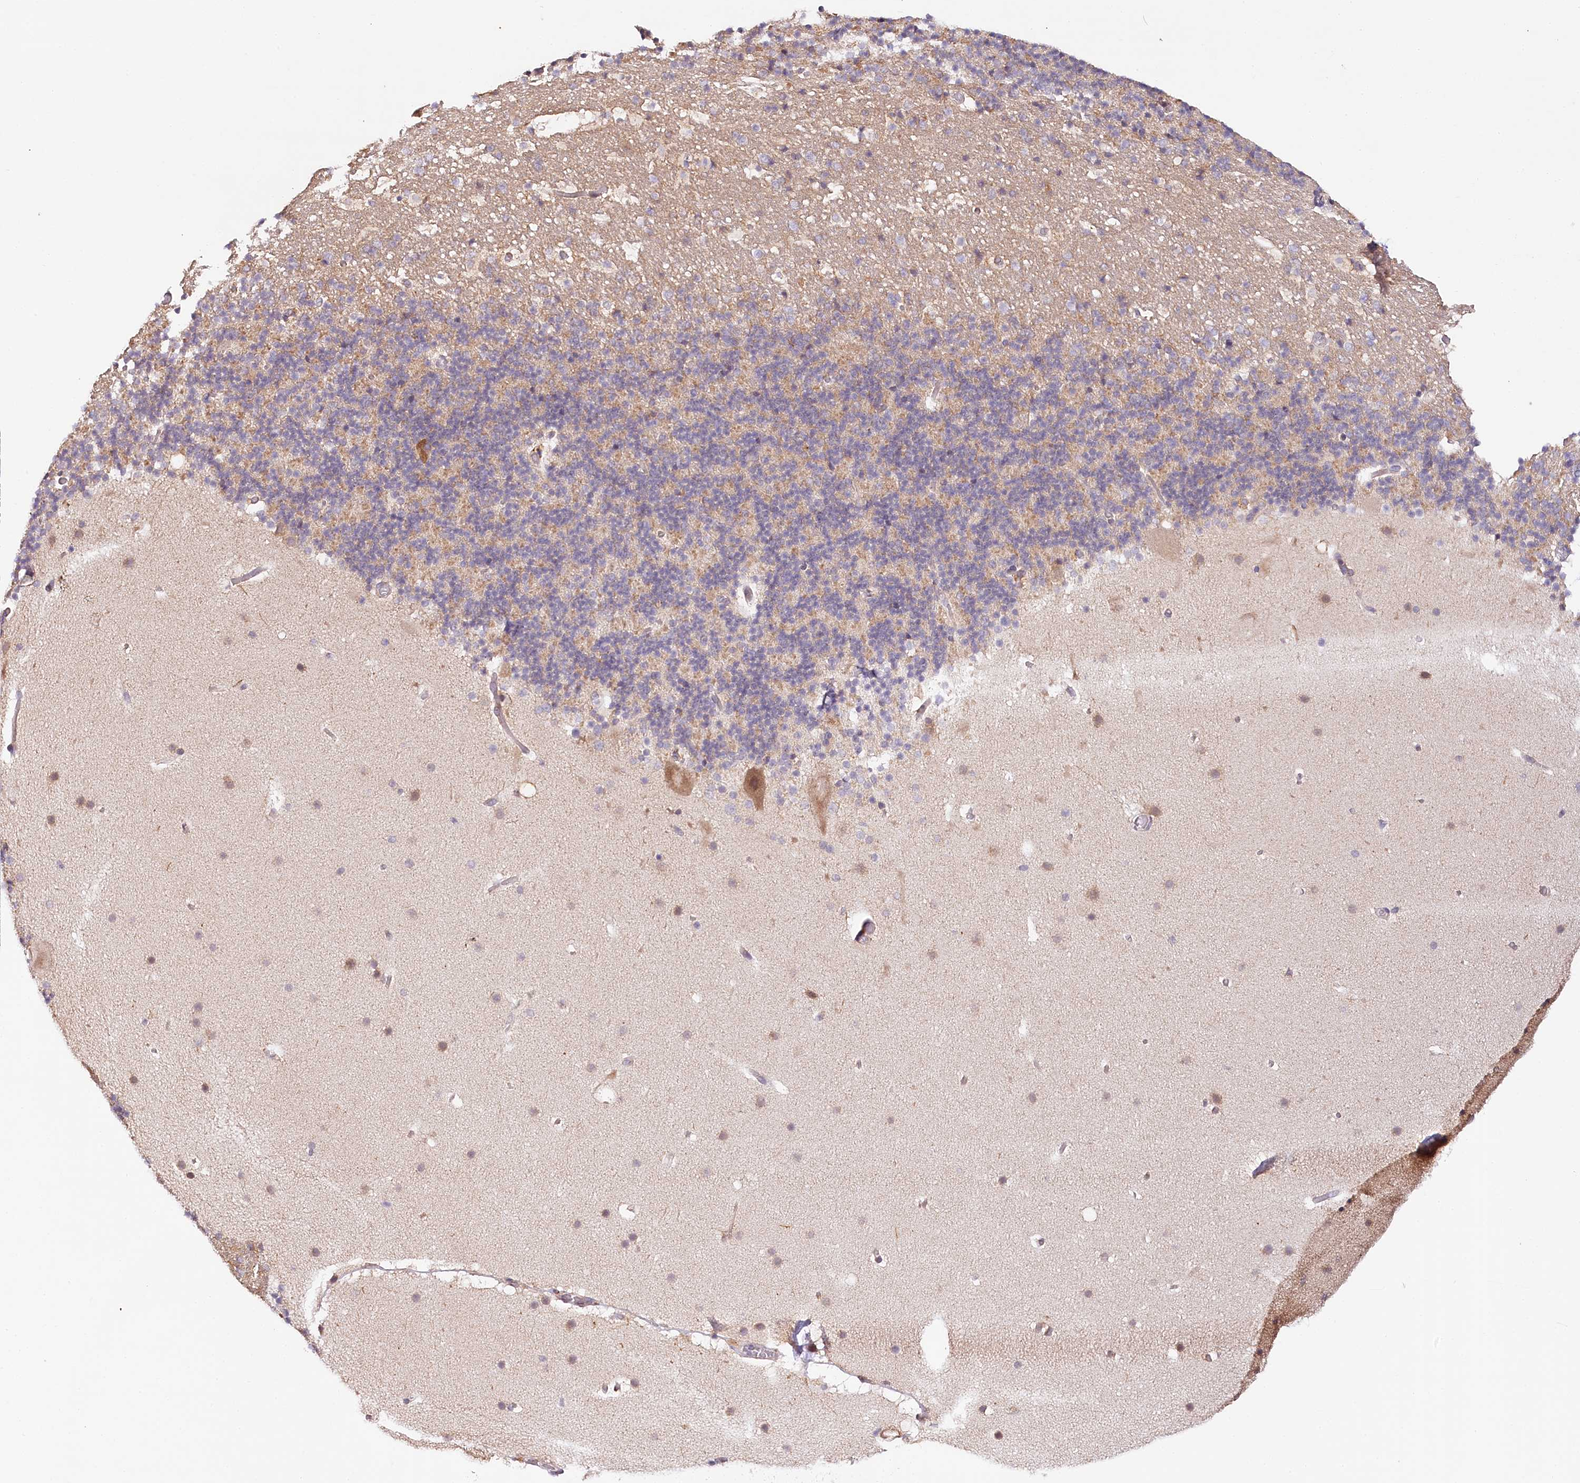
{"staining": {"intensity": "moderate", "quantity": "25%-75%", "location": "cytoplasmic/membranous"}, "tissue": "cerebellum", "cell_type": "Cells in granular layer", "image_type": "normal", "snomed": [{"axis": "morphology", "description": "Normal tissue, NOS"}, {"axis": "topography", "description": "Cerebellum"}], "caption": "Immunohistochemistry (IHC) (DAB (3,3'-diaminobenzidine)) staining of benign human cerebellum reveals moderate cytoplasmic/membranous protein staining in about 25%-75% of cells in granular layer. The staining was performed using DAB, with brown indicating positive protein expression. Nuclei are stained blue with hematoxylin.", "gene": "VEGFA", "patient": {"sex": "male", "age": 57}}